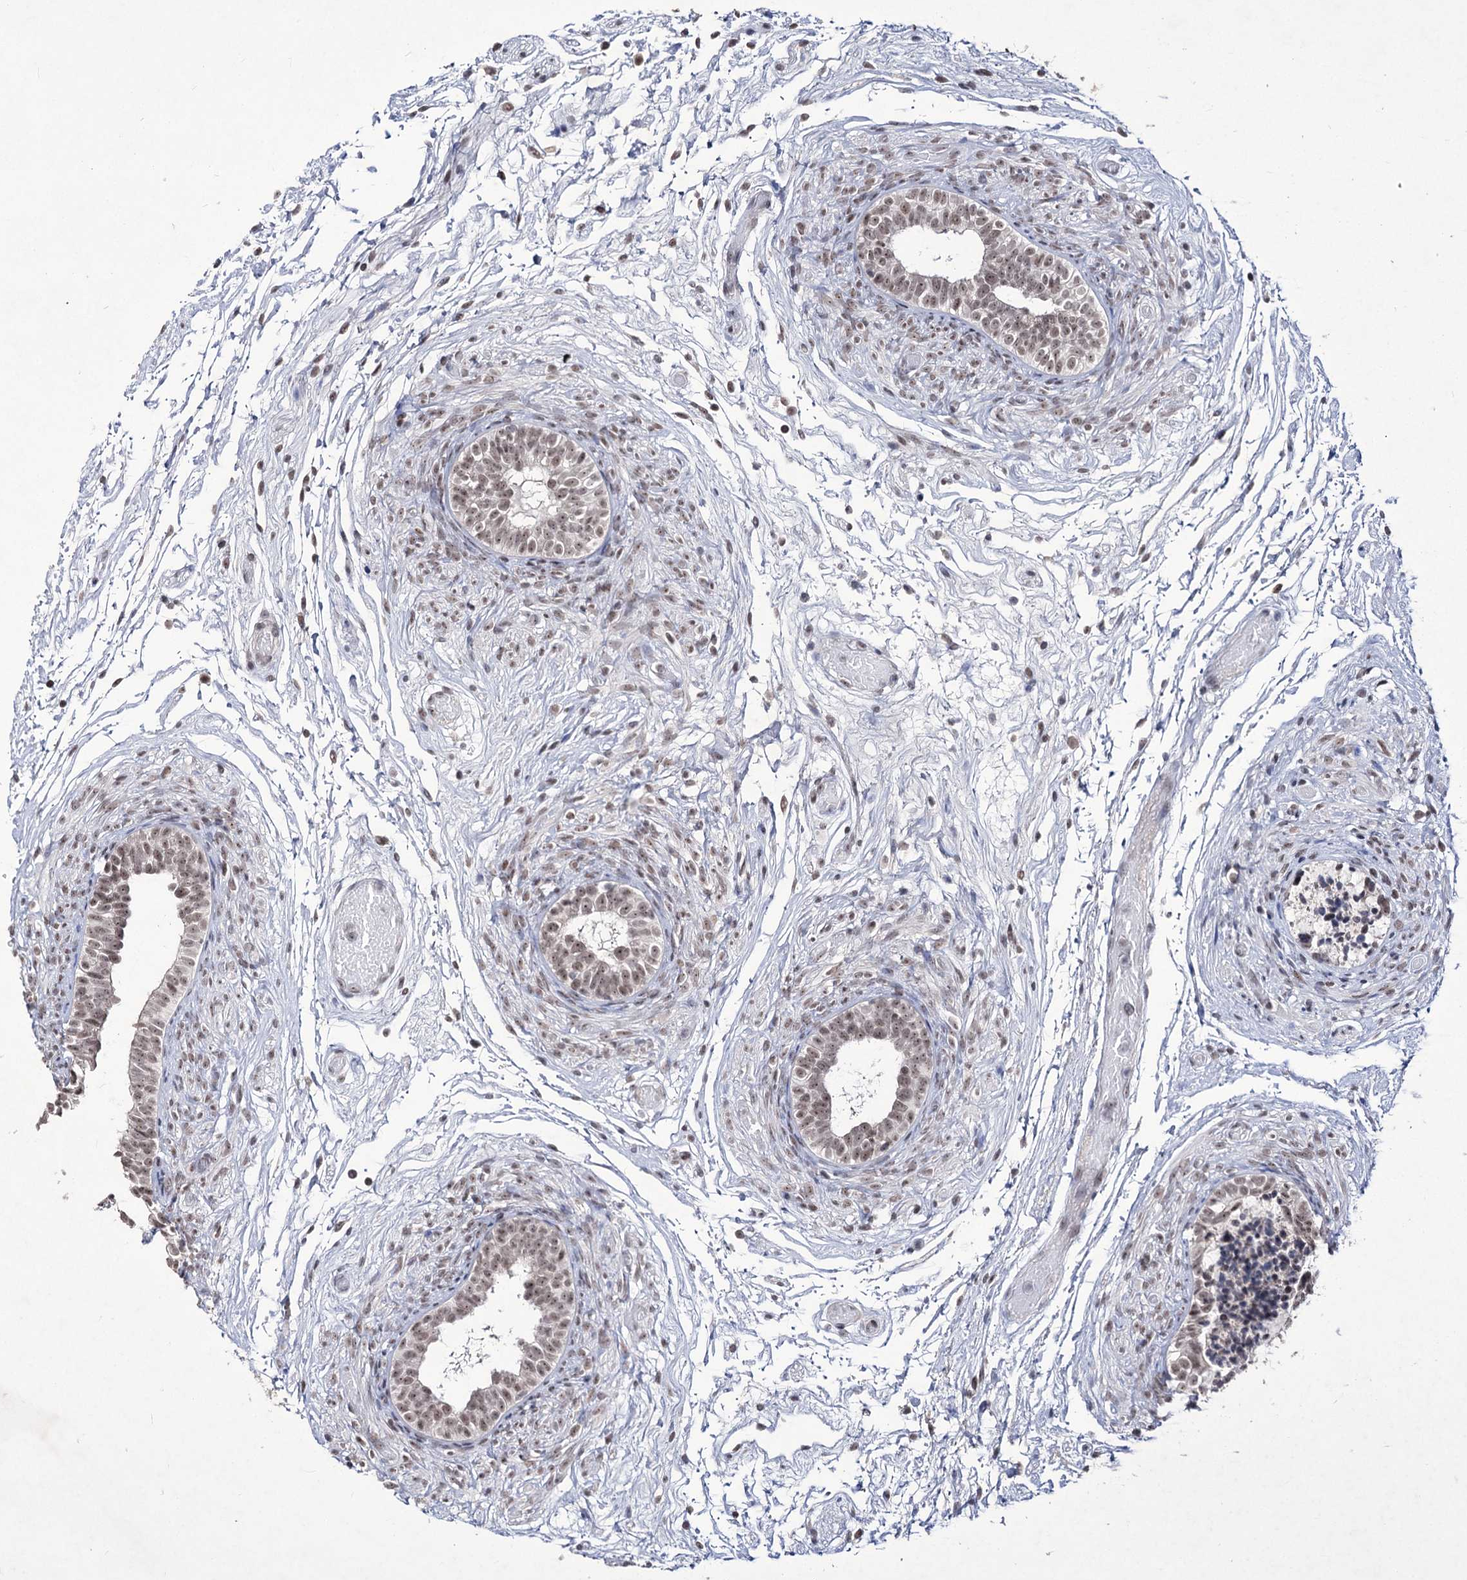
{"staining": {"intensity": "moderate", "quantity": ">75%", "location": "cytoplasmic/membranous,nuclear"}, "tissue": "epididymis", "cell_type": "Glandular cells", "image_type": "normal", "snomed": [{"axis": "morphology", "description": "Normal tissue, NOS"}, {"axis": "topography", "description": "Epididymis"}], "caption": "Moderate cytoplasmic/membranous,nuclear expression is identified in approximately >75% of glandular cells in normal epididymis.", "gene": "VGLL4", "patient": {"sex": "male", "age": 5}}